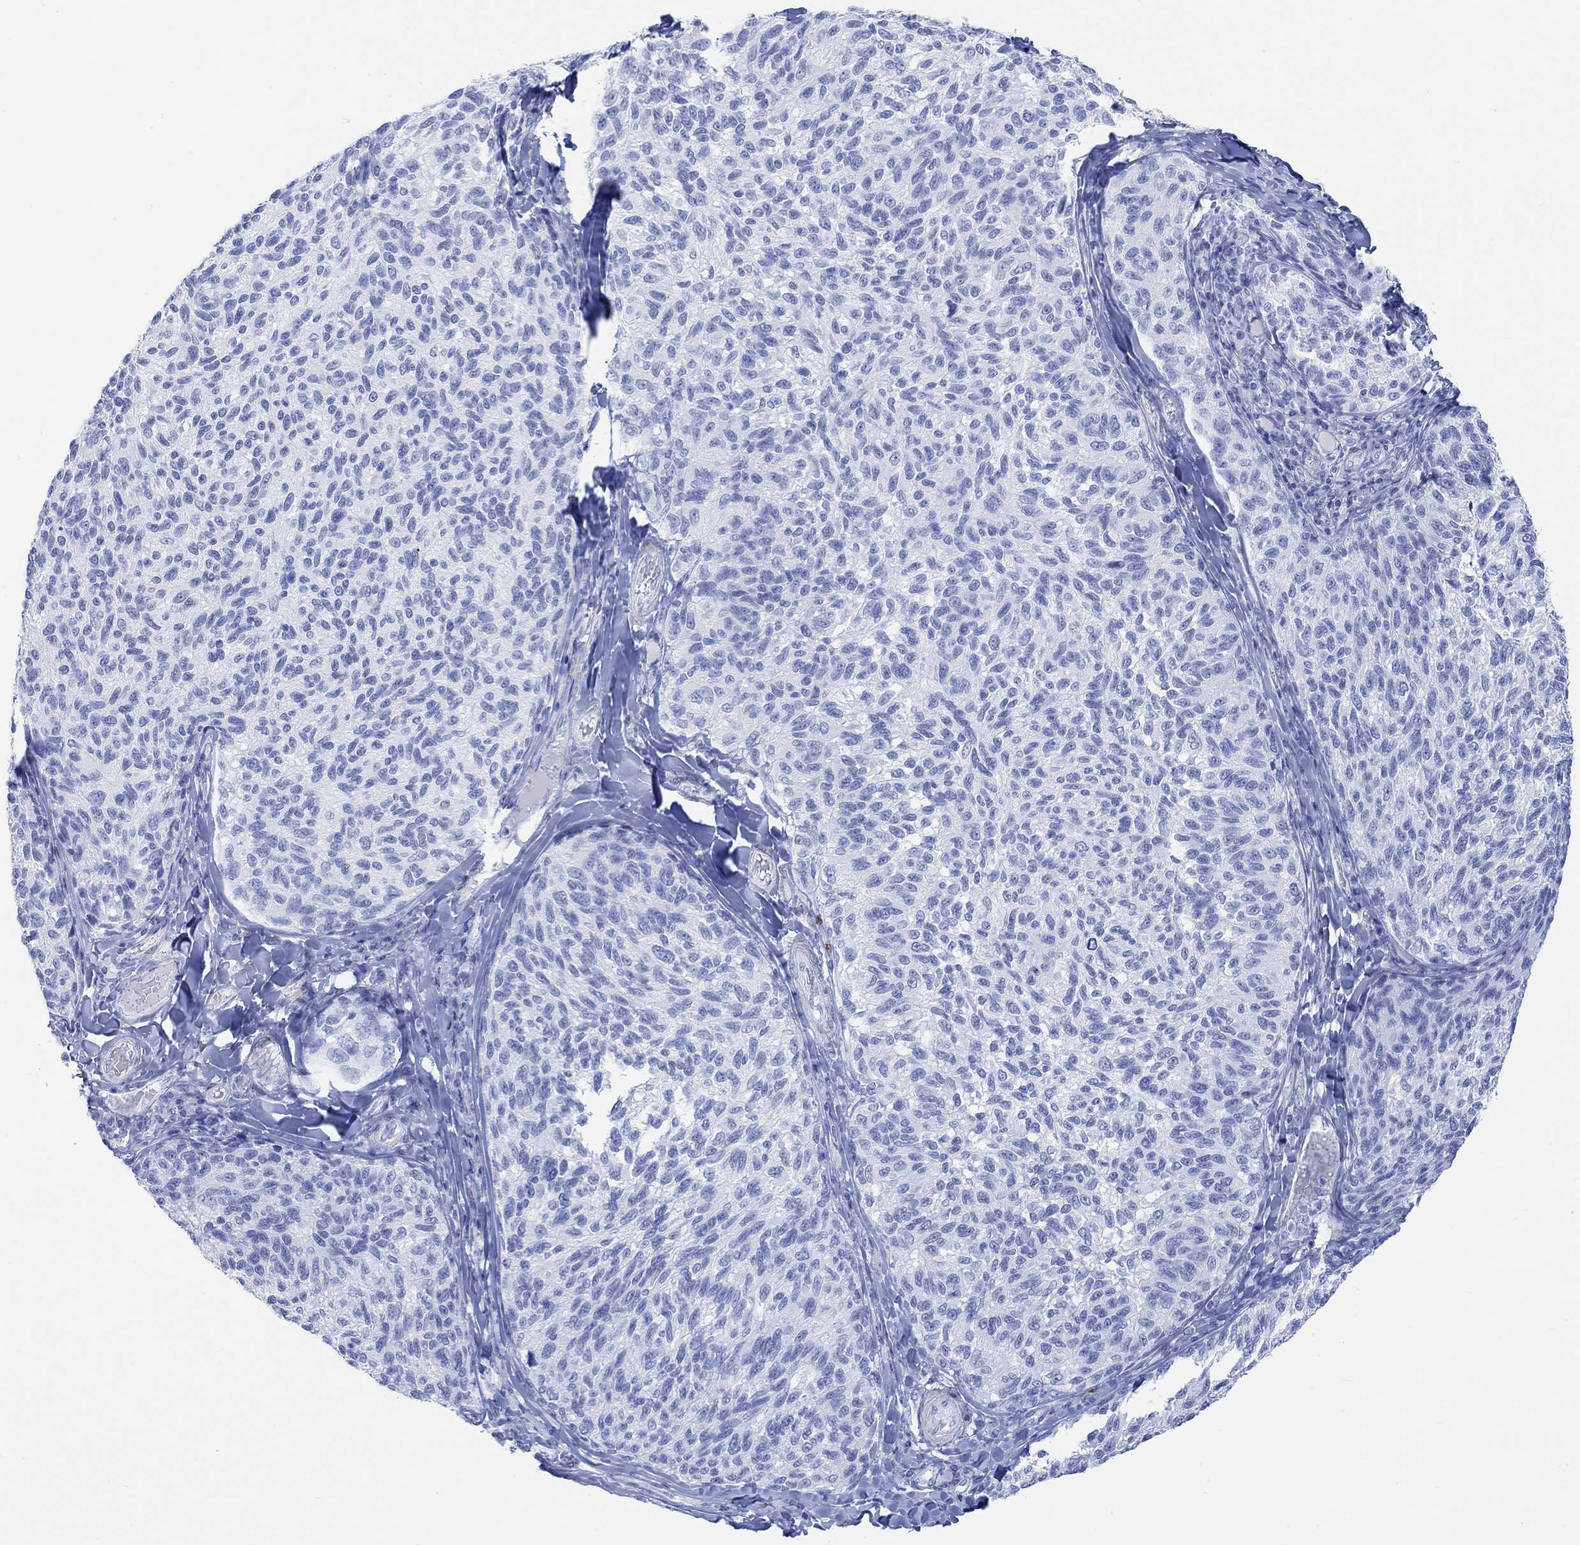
{"staining": {"intensity": "negative", "quantity": "none", "location": "none"}, "tissue": "melanoma", "cell_type": "Tumor cells", "image_type": "cancer", "snomed": [{"axis": "morphology", "description": "Malignant melanoma, NOS"}, {"axis": "topography", "description": "Skin"}], "caption": "Immunohistochemistry micrograph of melanoma stained for a protein (brown), which shows no positivity in tumor cells. The staining was performed using DAB (3,3'-diaminobenzidine) to visualize the protein expression in brown, while the nuclei were stained in blue with hematoxylin (Magnification: 20x).", "gene": "TPPP3", "patient": {"sex": "female", "age": 73}}